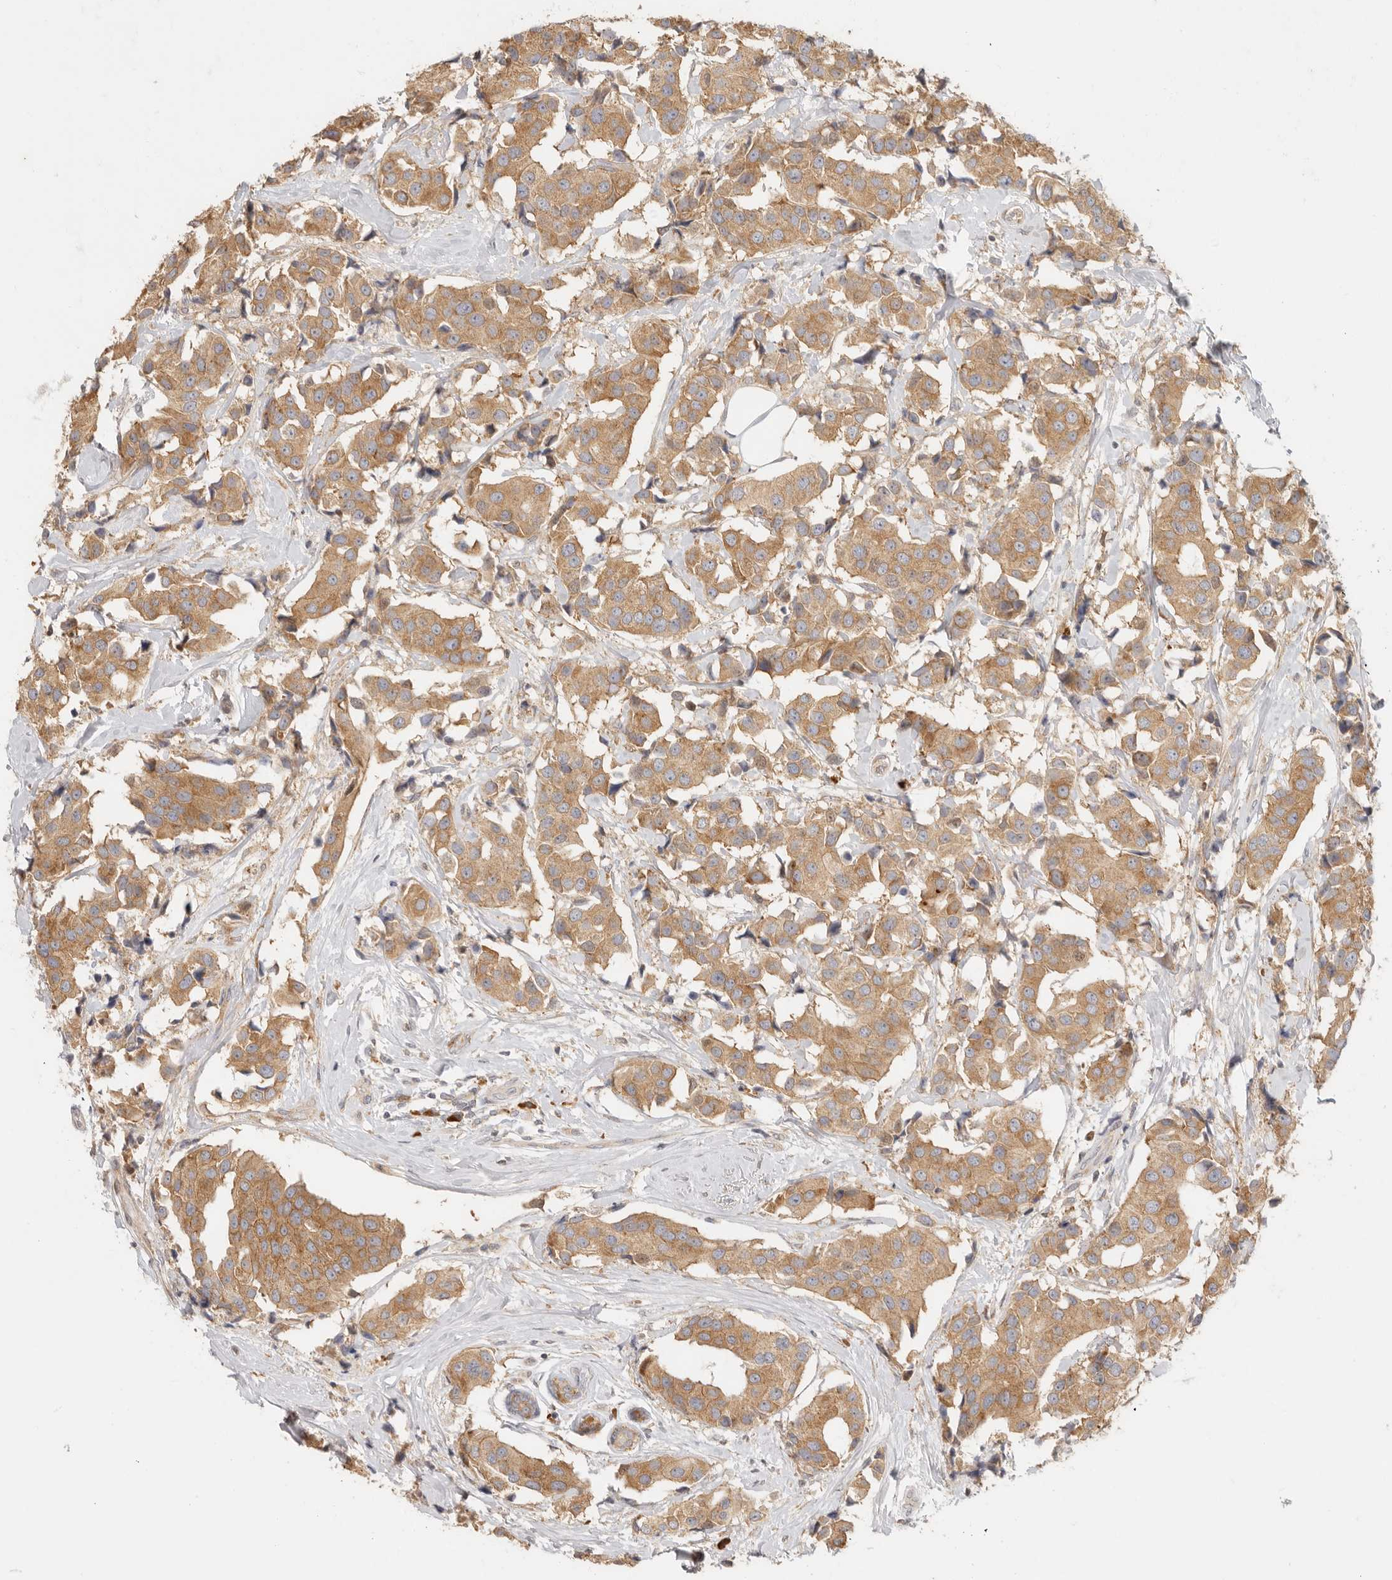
{"staining": {"intensity": "moderate", "quantity": ">75%", "location": "cytoplasmic/membranous"}, "tissue": "breast cancer", "cell_type": "Tumor cells", "image_type": "cancer", "snomed": [{"axis": "morphology", "description": "Normal tissue, NOS"}, {"axis": "morphology", "description": "Duct carcinoma"}, {"axis": "topography", "description": "Breast"}], "caption": "Immunohistochemical staining of breast cancer reveals moderate cytoplasmic/membranous protein staining in approximately >75% of tumor cells.", "gene": "PABPC4", "patient": {"sex": "female", "age": 39}}